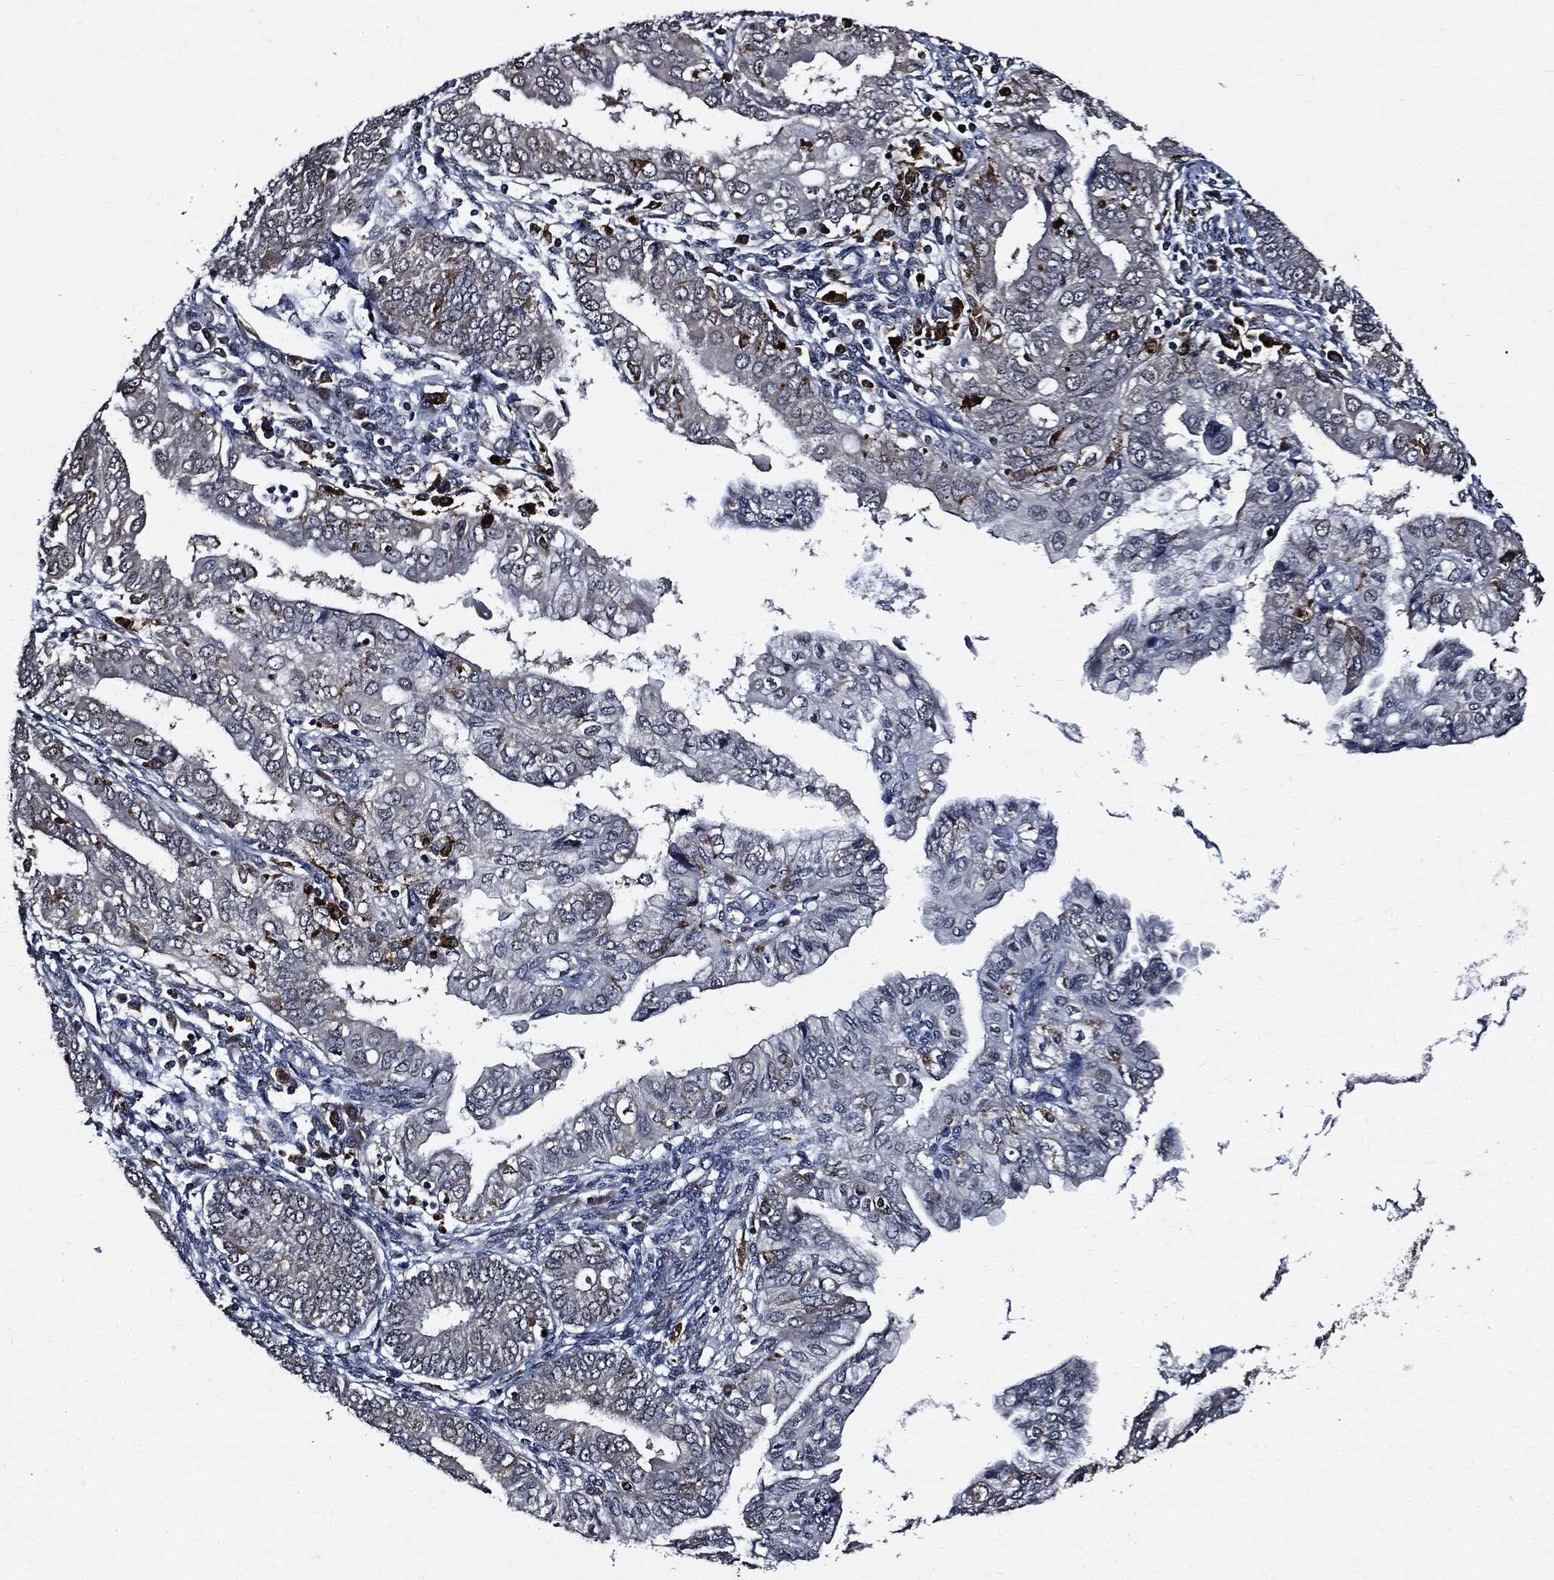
{"staining": {"intensity": "negative", "quantity": "none", "location": "none"}, "tissue": "endometrial cancer", "cell_type": "Tumor cells", "image_type": "cancer", "snomed": [{"axis": "morphology", "description": "Adenocarcinoma, NOS"}, {"axis": "topography", "description": "Endometrium"}], "caption": "The histopathology image reveals no significant staining in tumor cells of endometrial cancer.", "gene": "SUGT1", "patient": {"sex": "female", "age": 68}}